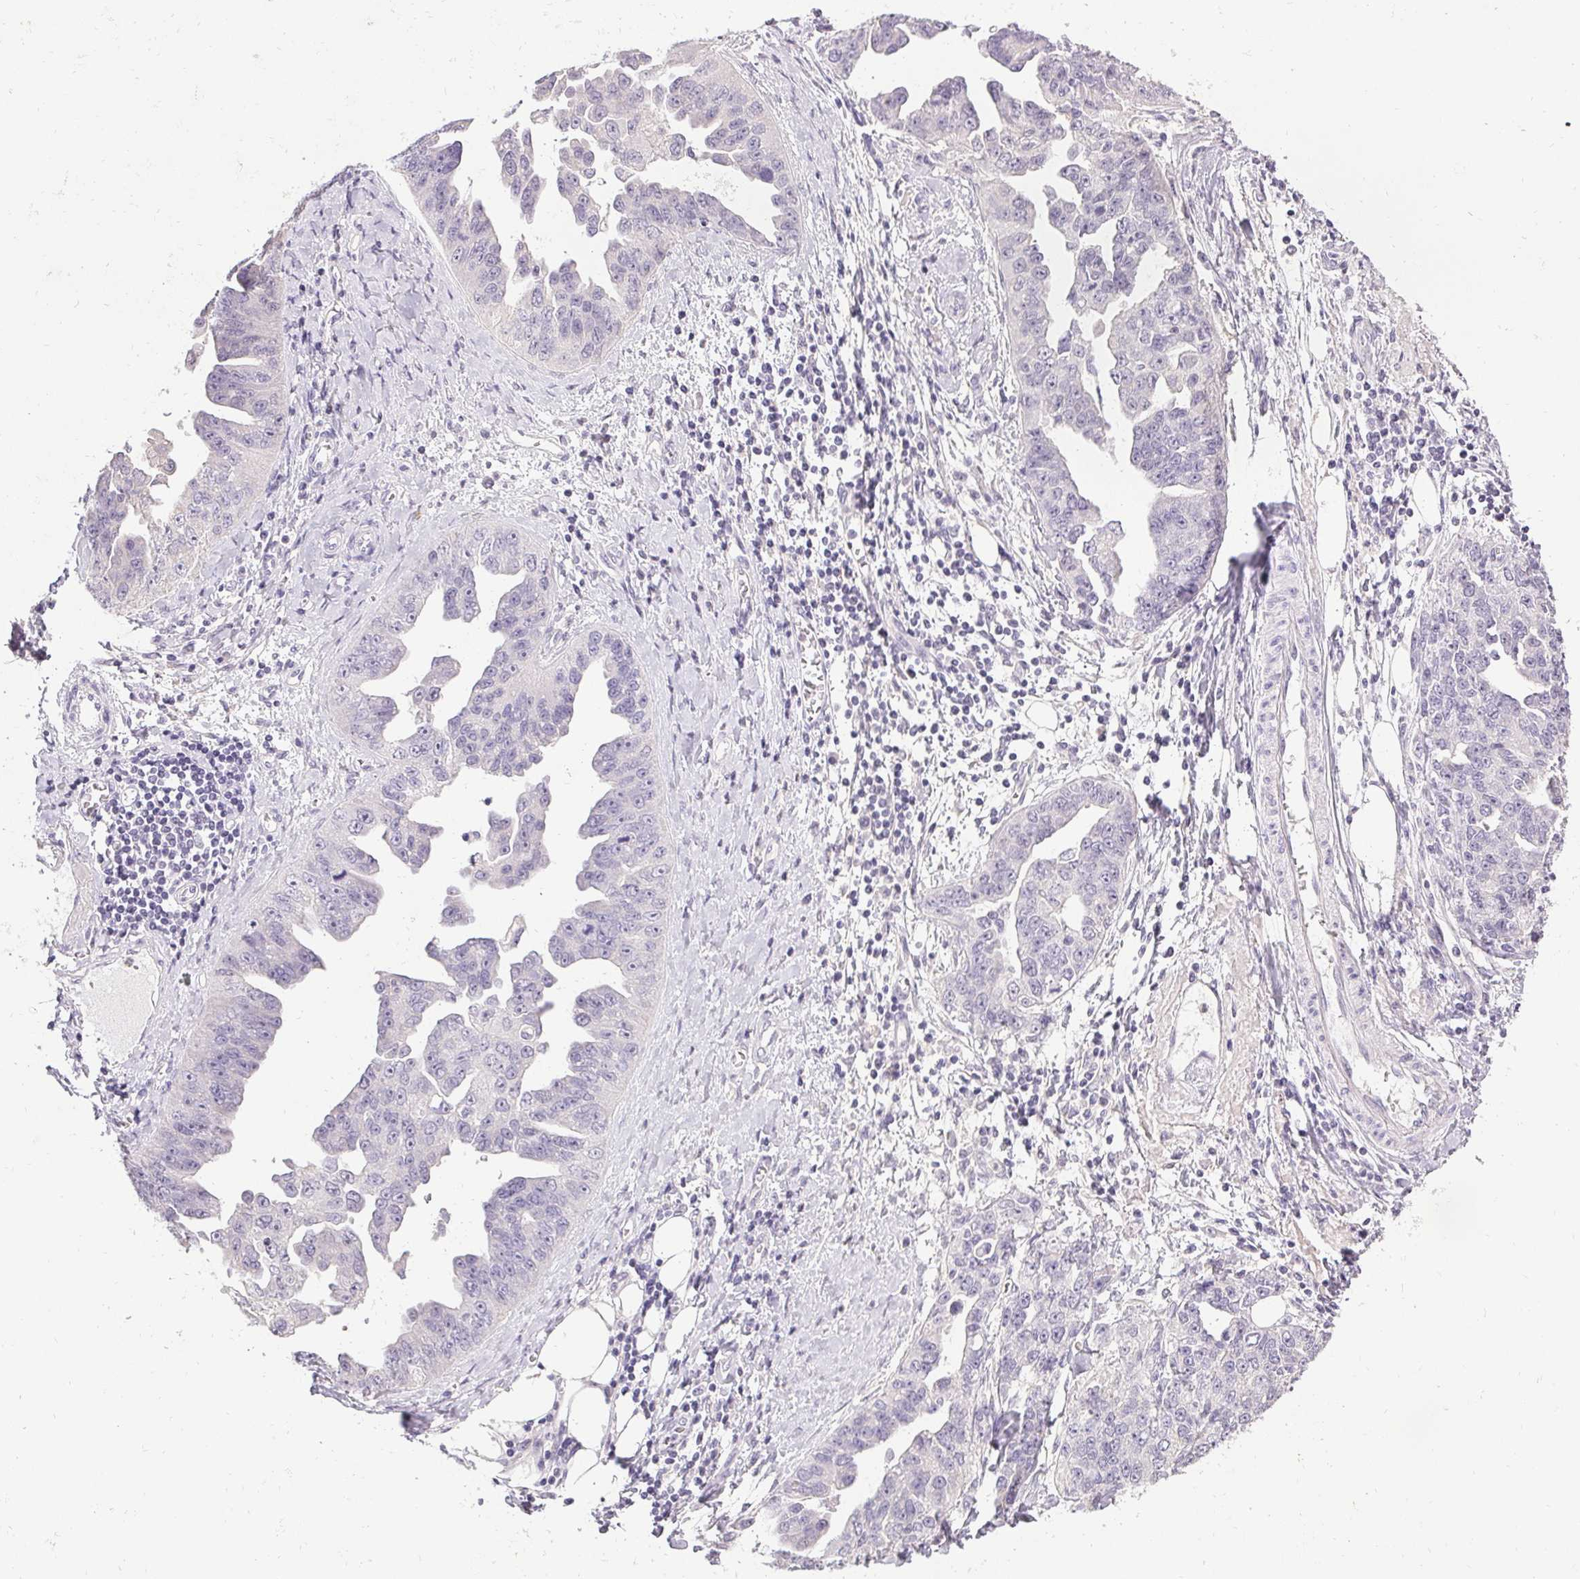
{"staining": {"intensity": "negative", "quantity": "none", "location": "none"}, "tissue": "ovarian cancer", "cell_type": "Tumor cells", "image_type": "cancer", "snomed": [{"axis": "morphology", "description": "Cystadenocarcinoma, serous, NOS"}, {"axis": "topography", "description": "Ovary"}], "caption": "This is an IHC image of human ovarian serous cystadenocarcinoma. There is no positivity in tumor cells.", "gene": "PMEL", "patient": {"sex": "female", "age": 75}}